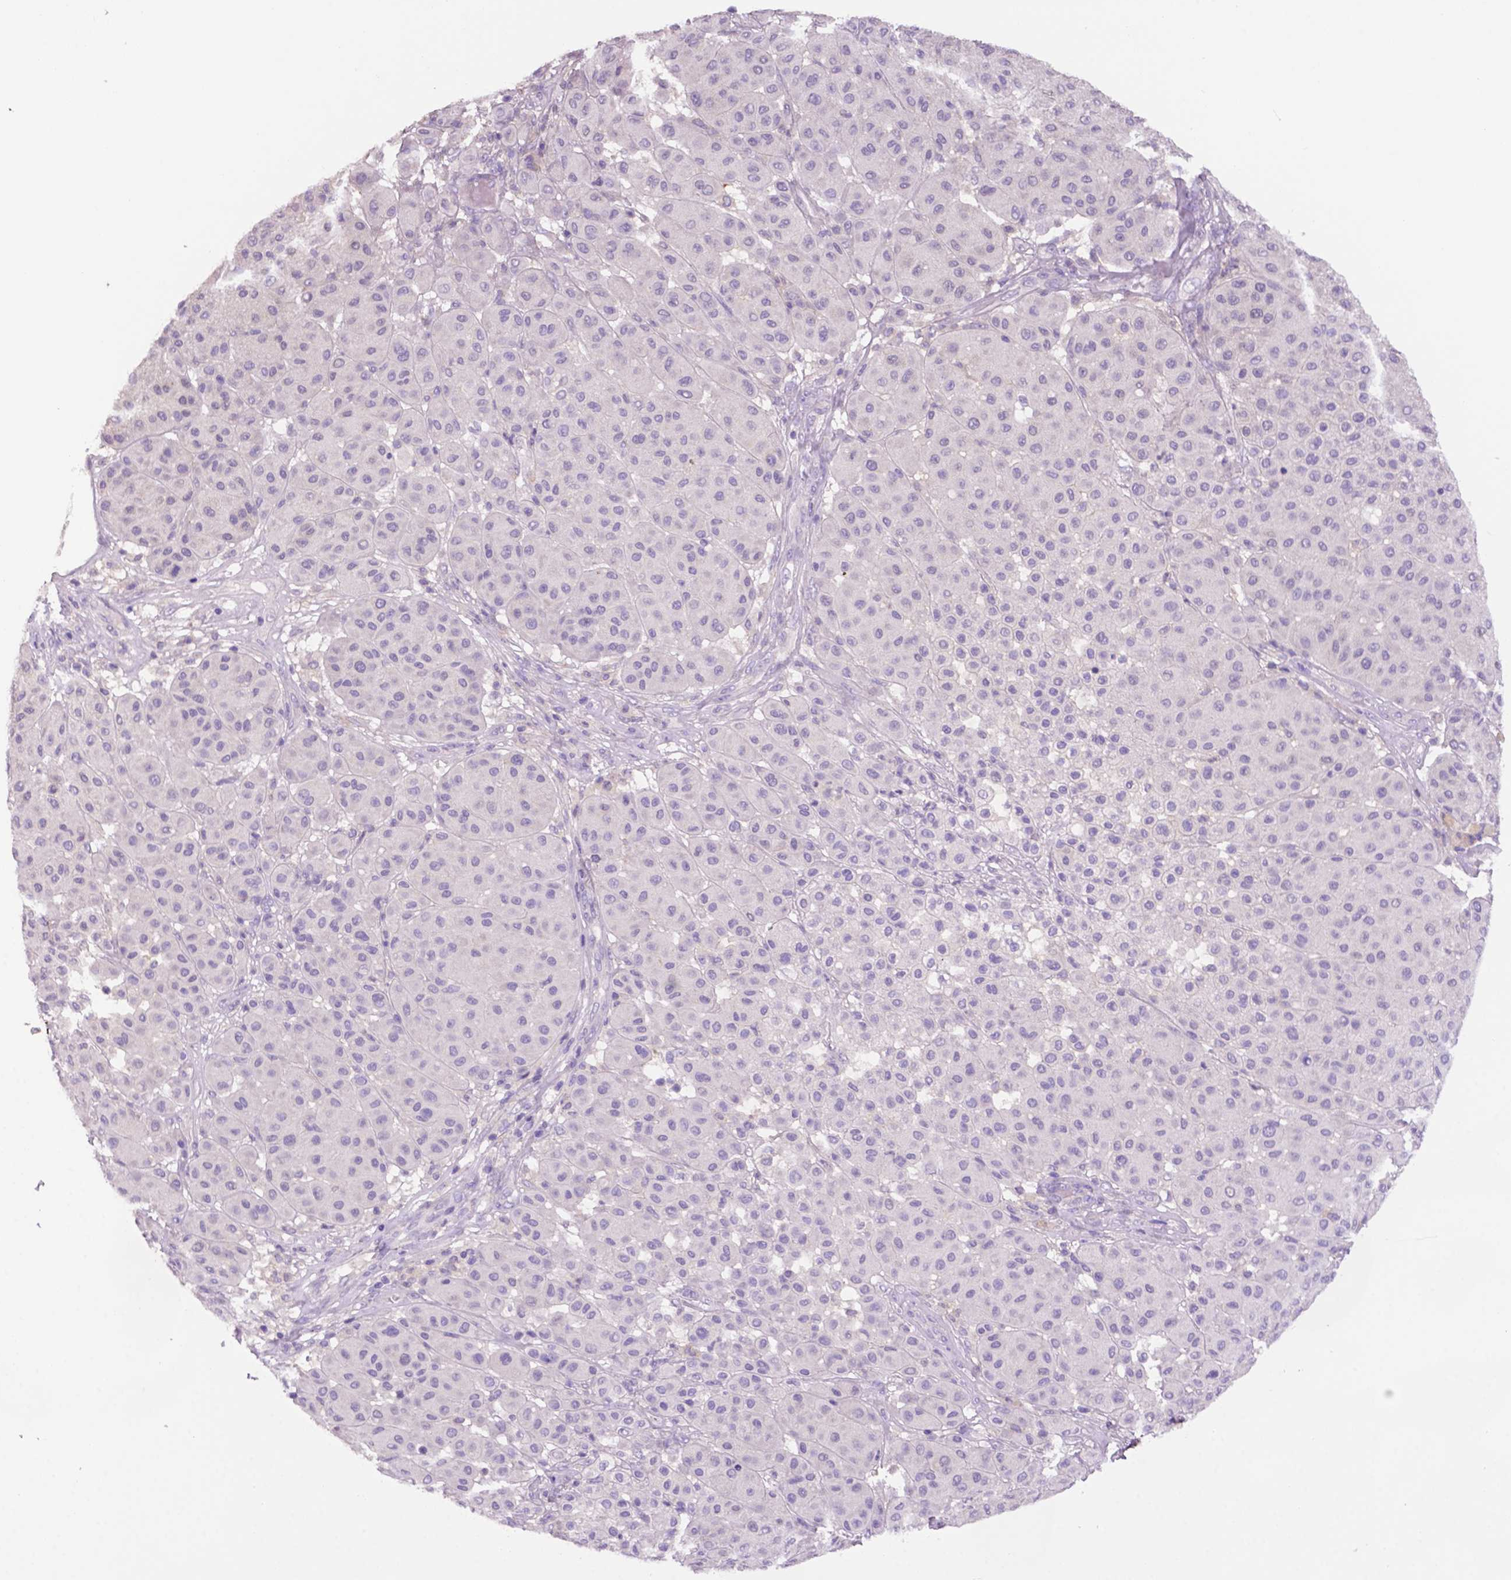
{"staining": {"intensity": "negative", "quantity": "none", "location": "none"}, "tissue": "melanoma", "cell_type": "Tumor cells", "image_type": "cancer", "snomed": [{"axis": "morphology", "description": "Malignant melanoma, Metastatic site"}, {"axis": "topography", "description": "Smooth muscle"}], "caption": "An image of melanoma stained for a protein demonstrates no brown staining in tumor cells.", "gene": "PRPS2", "patient": {"sex": "male", "age": 41}}